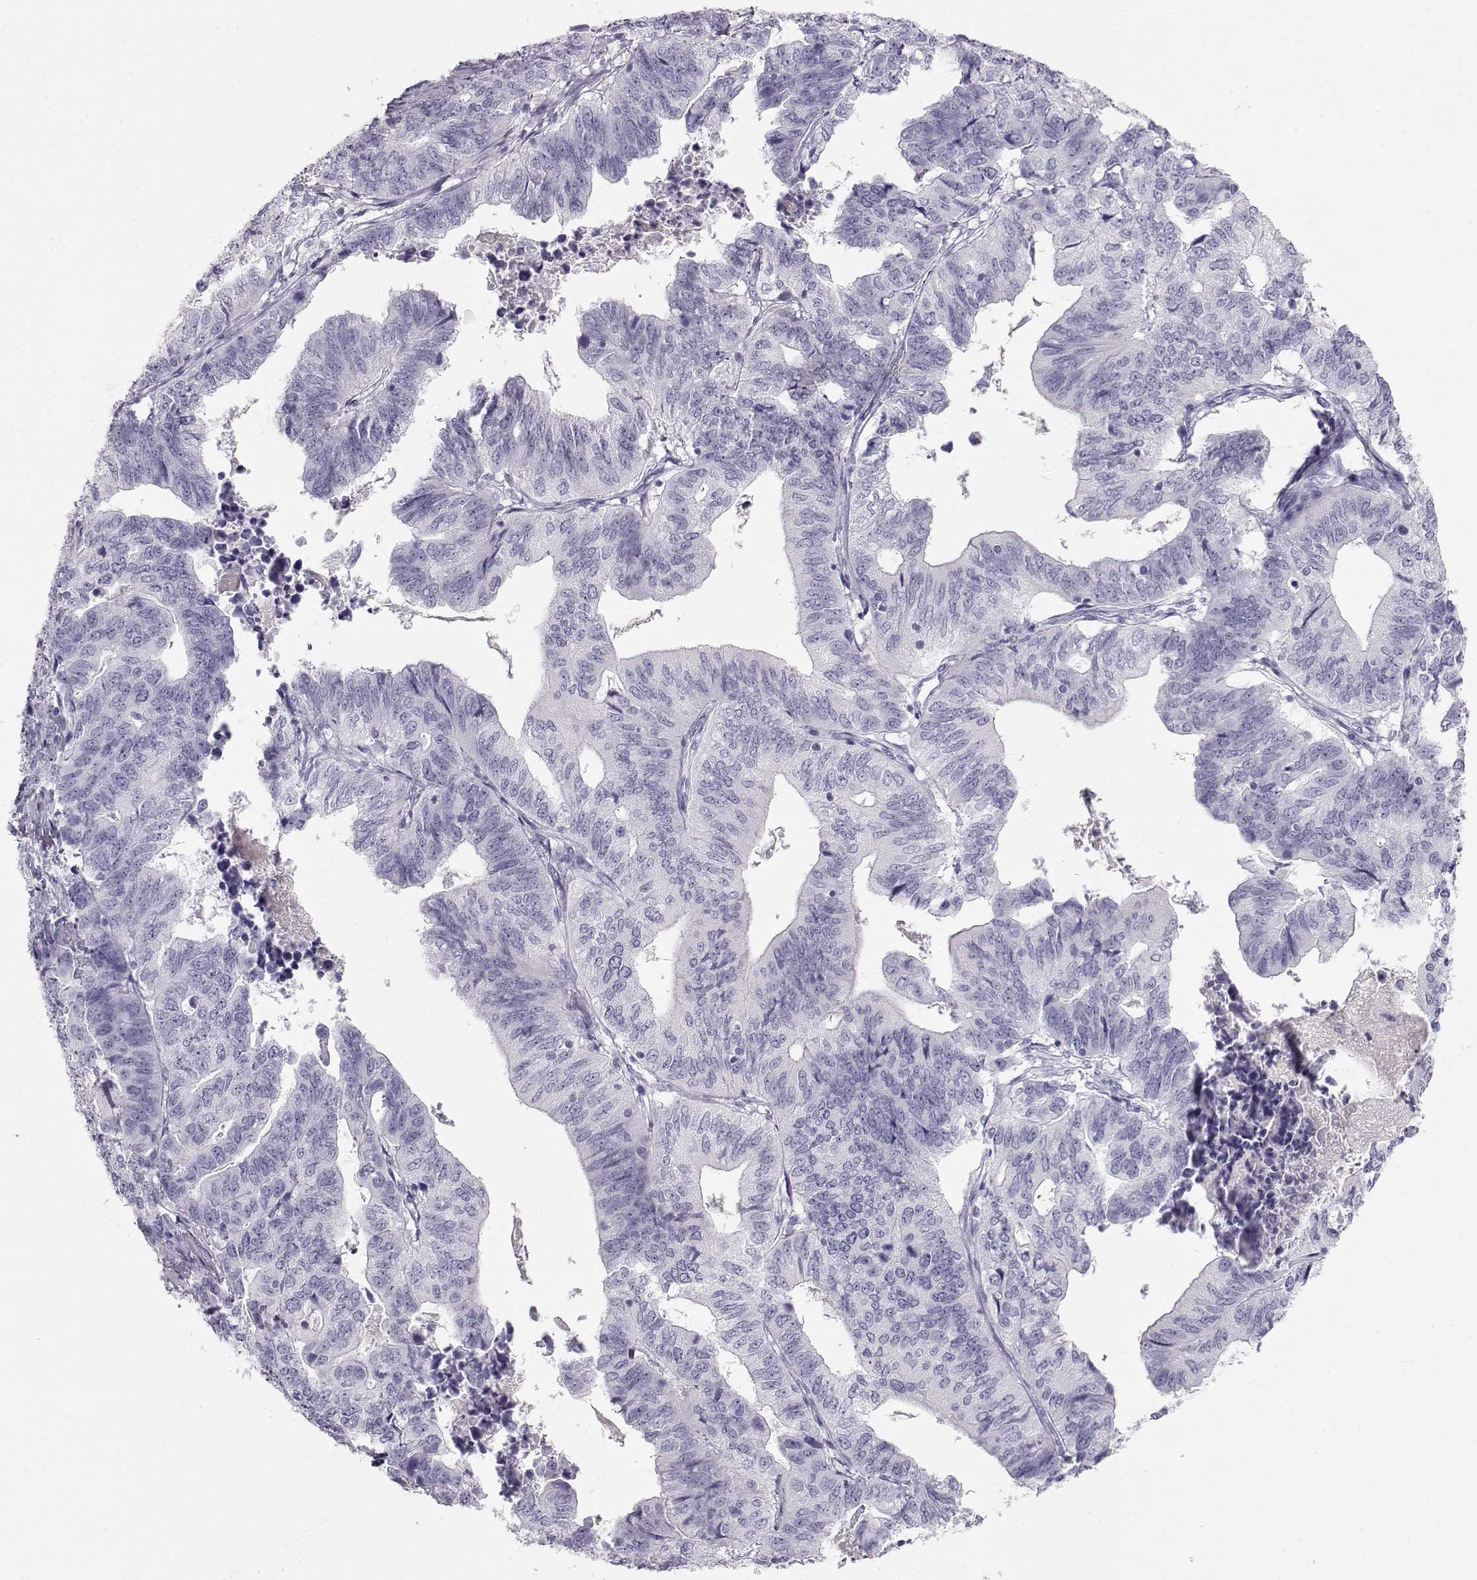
{"staining": {"intensity": "negative", "quantity": "none", "location": "none"}, "tissue": "stomach cancer", "cell_type": "Tumor cells", "image_type": "cancer", "snomed": [{"axis": "morphology", "description": "Adenocarcinoma, NOS"}, {"axis": "topography", "description": "Stomach, upper"}], "caption": "Immunohistochemistry (IHC) micrograph of neoplastic tissue: human stomach cancer (adenocarcinoma) stained with DAB shows no significant protein expression in tumor cells.", "gene": "MIP", "patient": {"sex": "female", "age": 67}}